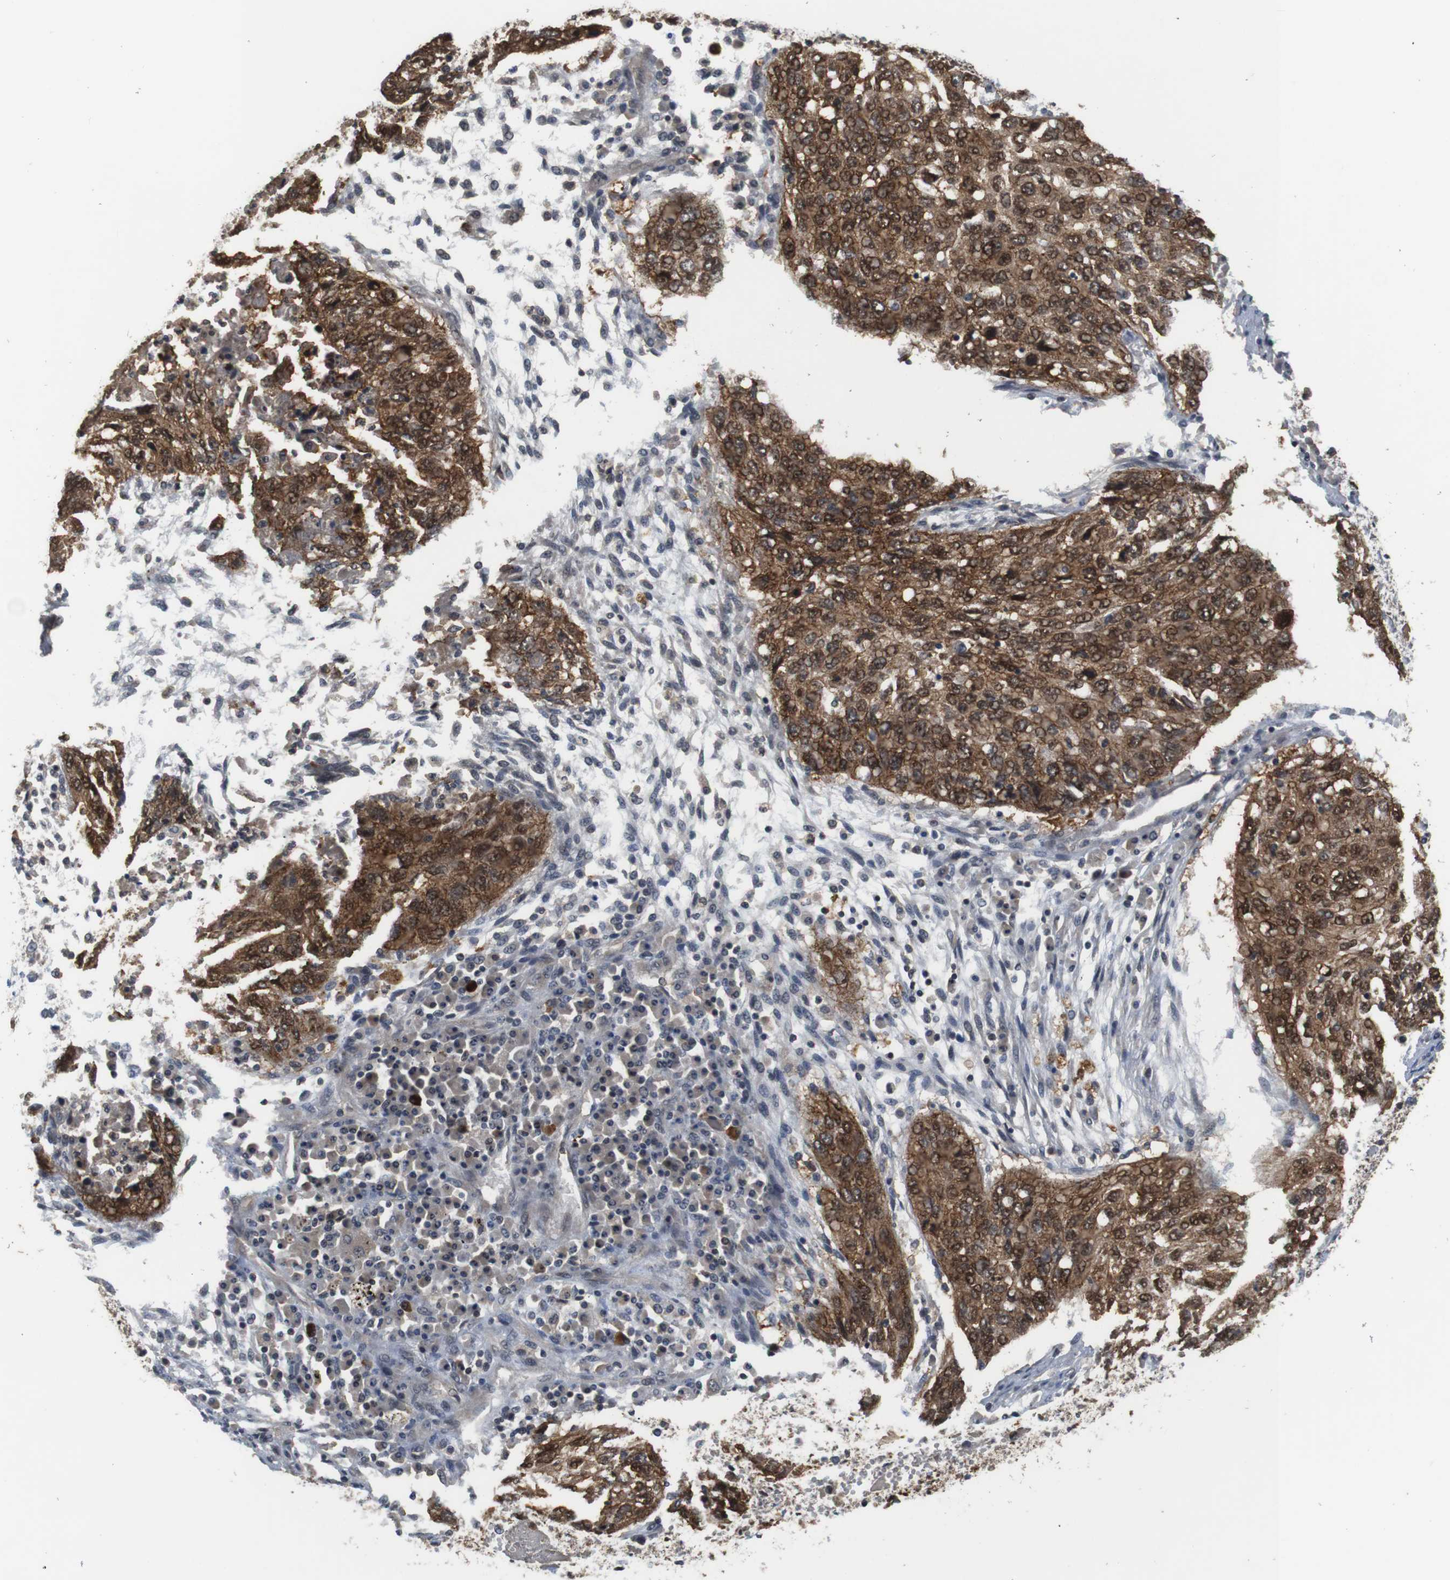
{"staining": {"intensity": "strong", "quantity": ">75%", "location": "cytoplasmic/membranous,nuclear"}, "tissue": "lung cancer", "cell_type": "Tumor cells", "image_type": "cancer", "snomed": [{"axis": "morphology", "description": "Squamous cell carcinoma, NOS"}, {"axis": "topography", "description": "Lung"}], "caption": "Human squamous cell carcinoma (lung) stained with a protein marker exhibits strong staining in tumor cells.", "gene": "FADD", "patient": {"sex": "female", "age": 63}}